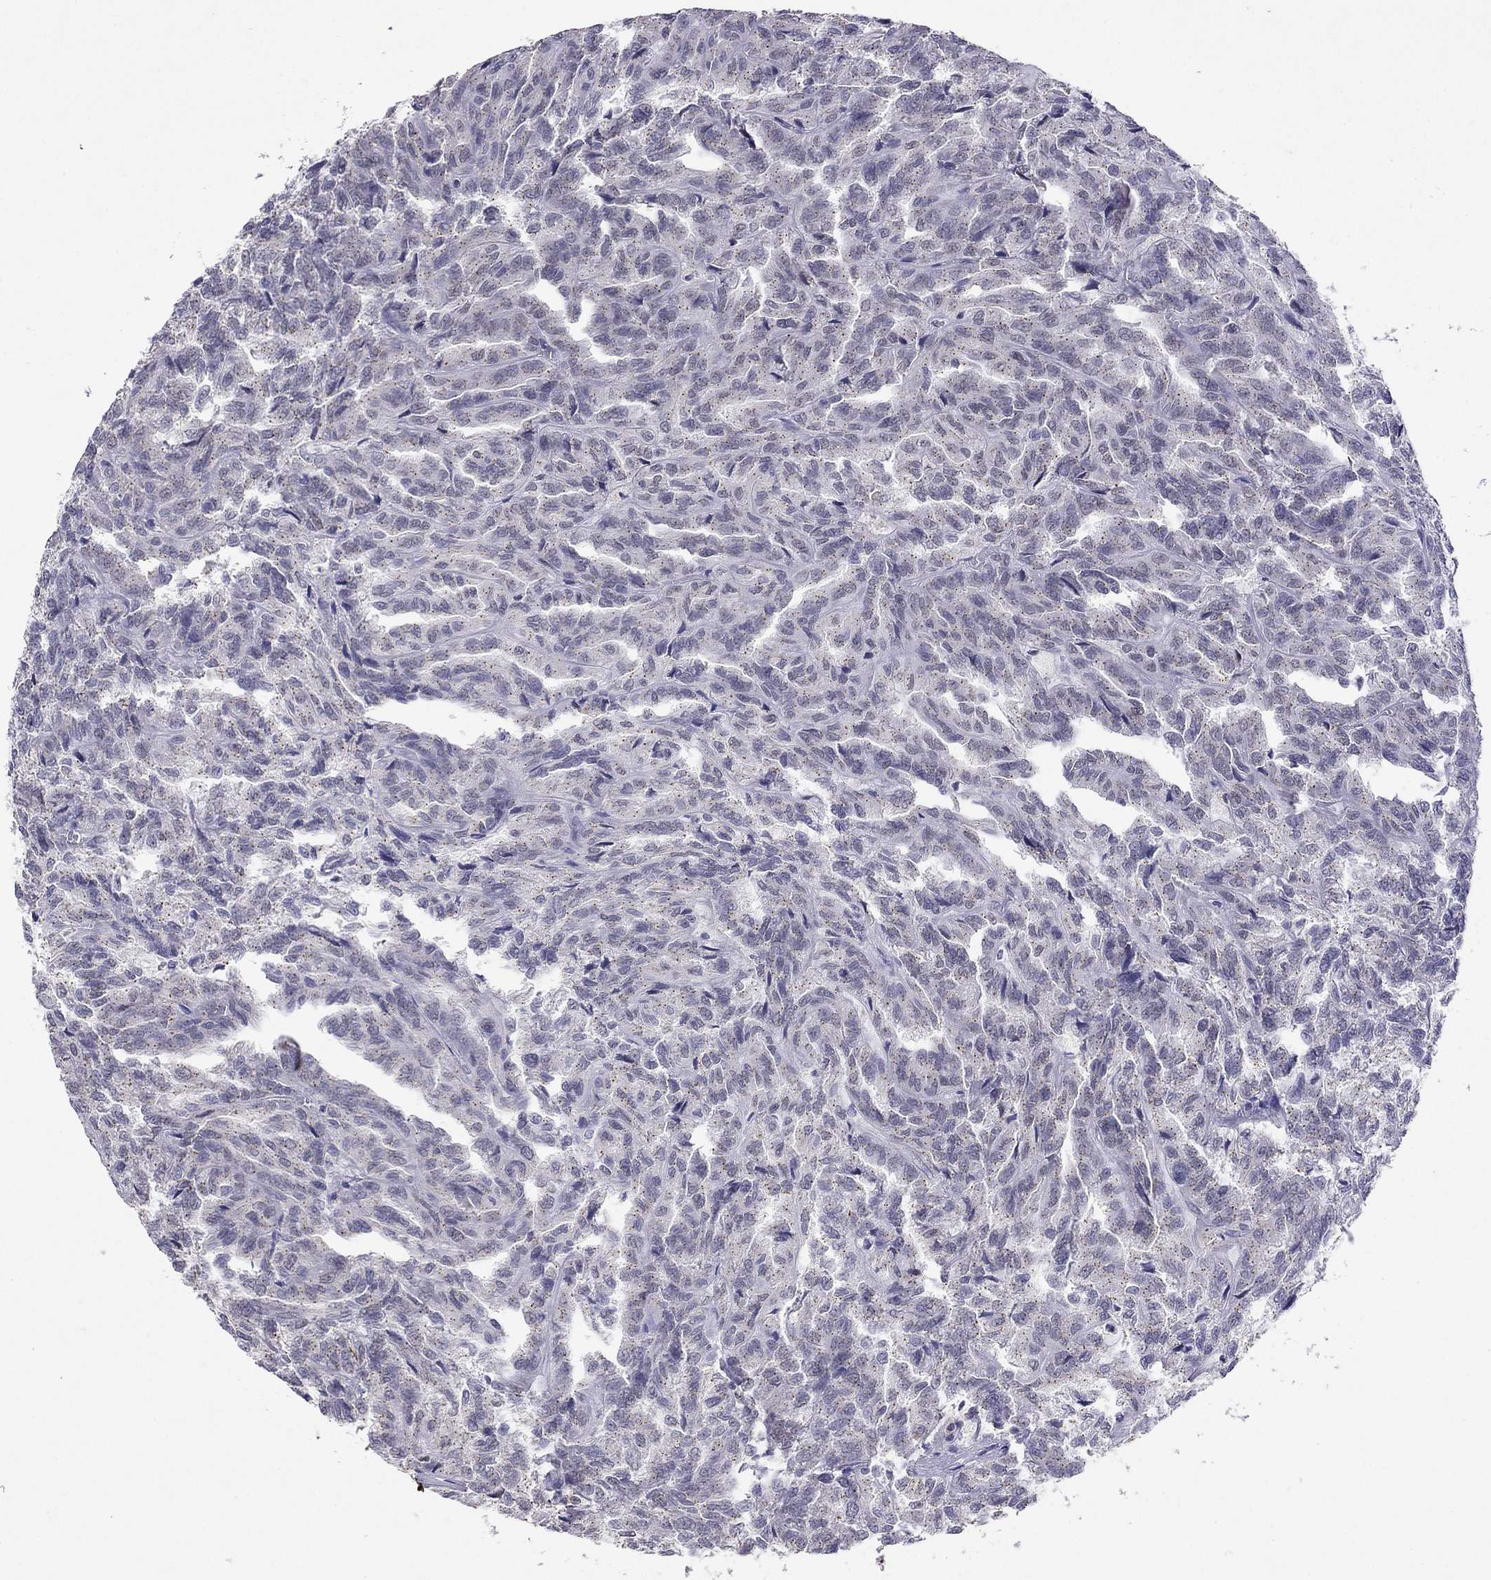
{"staining": {"intensity": "negative", "quantity": "none", "location": "none"}, "tissue": "renal cancer", "cell_type": "Tumor cells", "image_type": "cancer", "snomed": [{"axis": "morphology", "description": "Adenocarcinoma, NOS"}, {"axis": "topography", "description": "Kidney"}], "caption": "Immunohistochemistry histopathology image of neoplastic tissue: renal cancer stained with DAB (3,3'-diaminobenzidine) demonstrates no significant protein positivity in tumor cells.", "gene": "WNK3", "patient": {"sex": "male", "age": 79}}